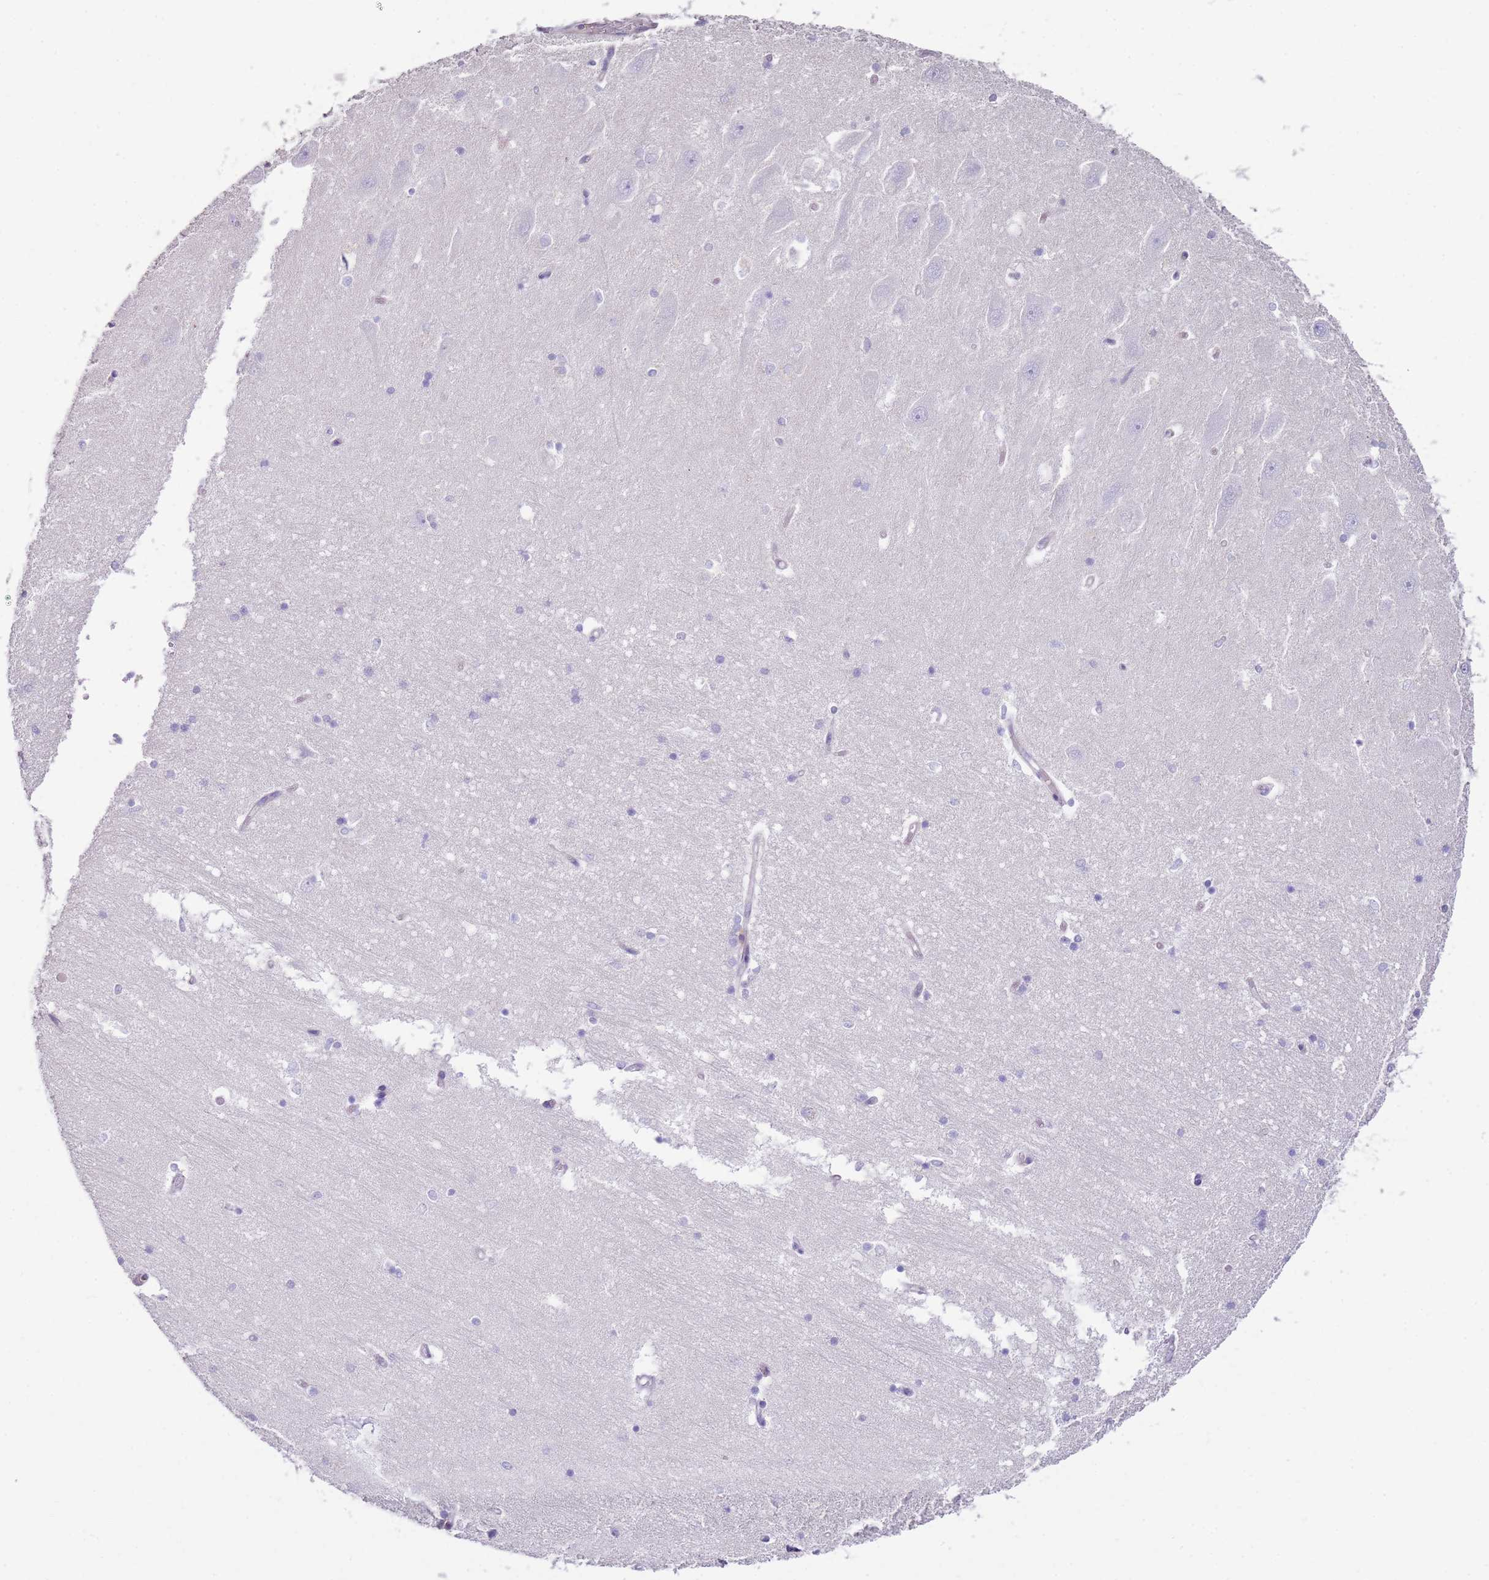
{"staining": {"intensity": "negative", "quantity": "none", "location": "none"}, "tissue": "hippocampus", "cell_type": "Glial cells", "image_type": "normal", "snomed": [{"axis": "morphology", "description": "Normal tissue, NOS"}, {"axis": "topography", "description": "Hippocampus"}], "caption": "Immunohistochemical staining of benign human hippocampus demonstrates no significant expression in glial cells.", "gene": "FPR1", "patient": {"sex": "male", "age": 45}}